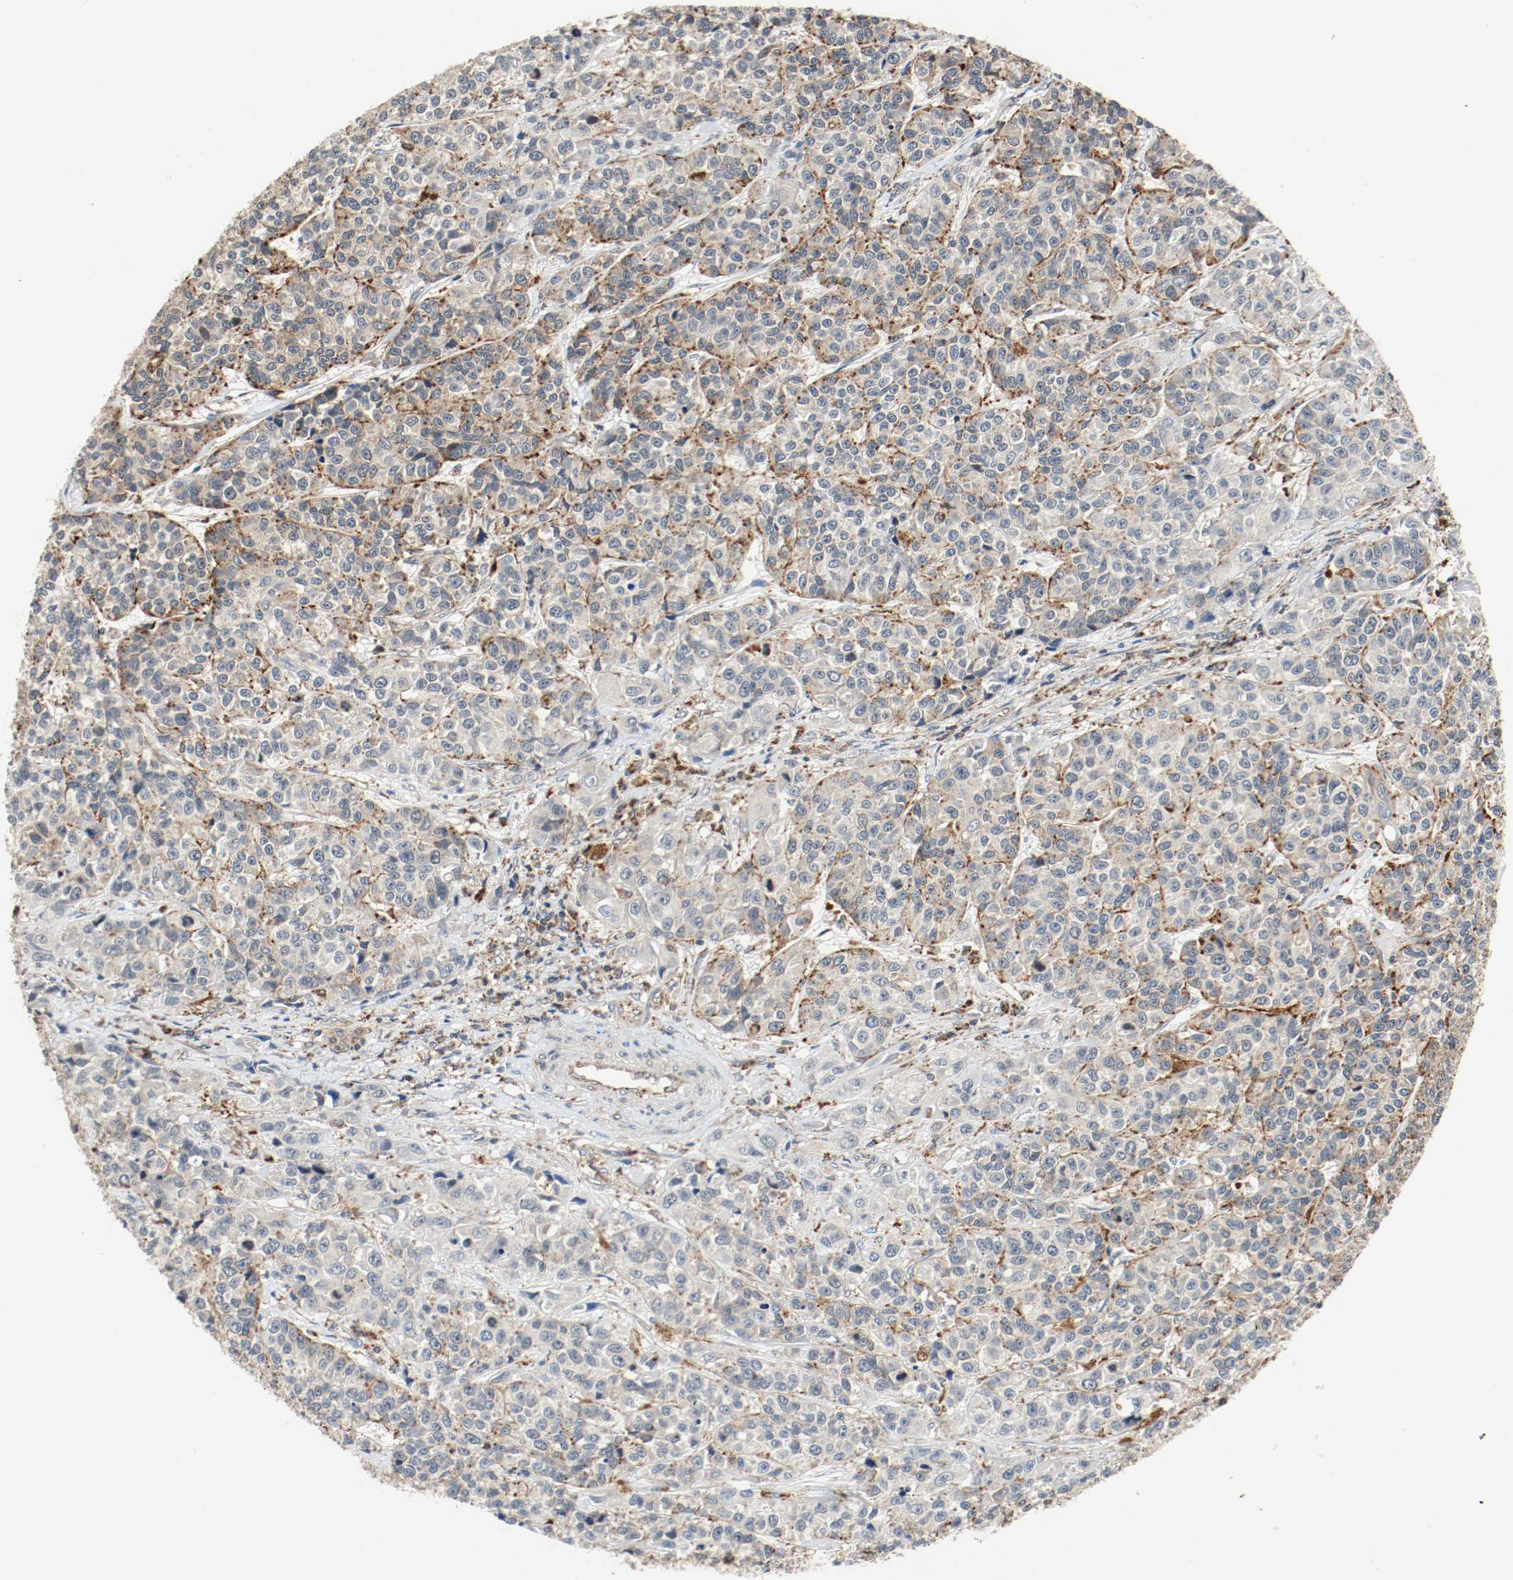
{"staining": {"intensity": "moderate", "quantity": ">75%", "location": "cytoplasmic/membranous"}, "tissue": "urothelial cancer", "cell_type": "Tumor cells", "image_type": "cancer", "snomed": [{"axis": "morphology", "description": "Urothelial carcinoma, High grade"}, {"axis": "topography", "description": "Urinary bladder"}], "caption": "Tumor cells reveal medium levels of moderate cytoplasmic/membranous expression in approximately >75% of cells in human urothelial cancer.", "gene": "LAMP2", "patient": {"sex": "female", "age": 81}}